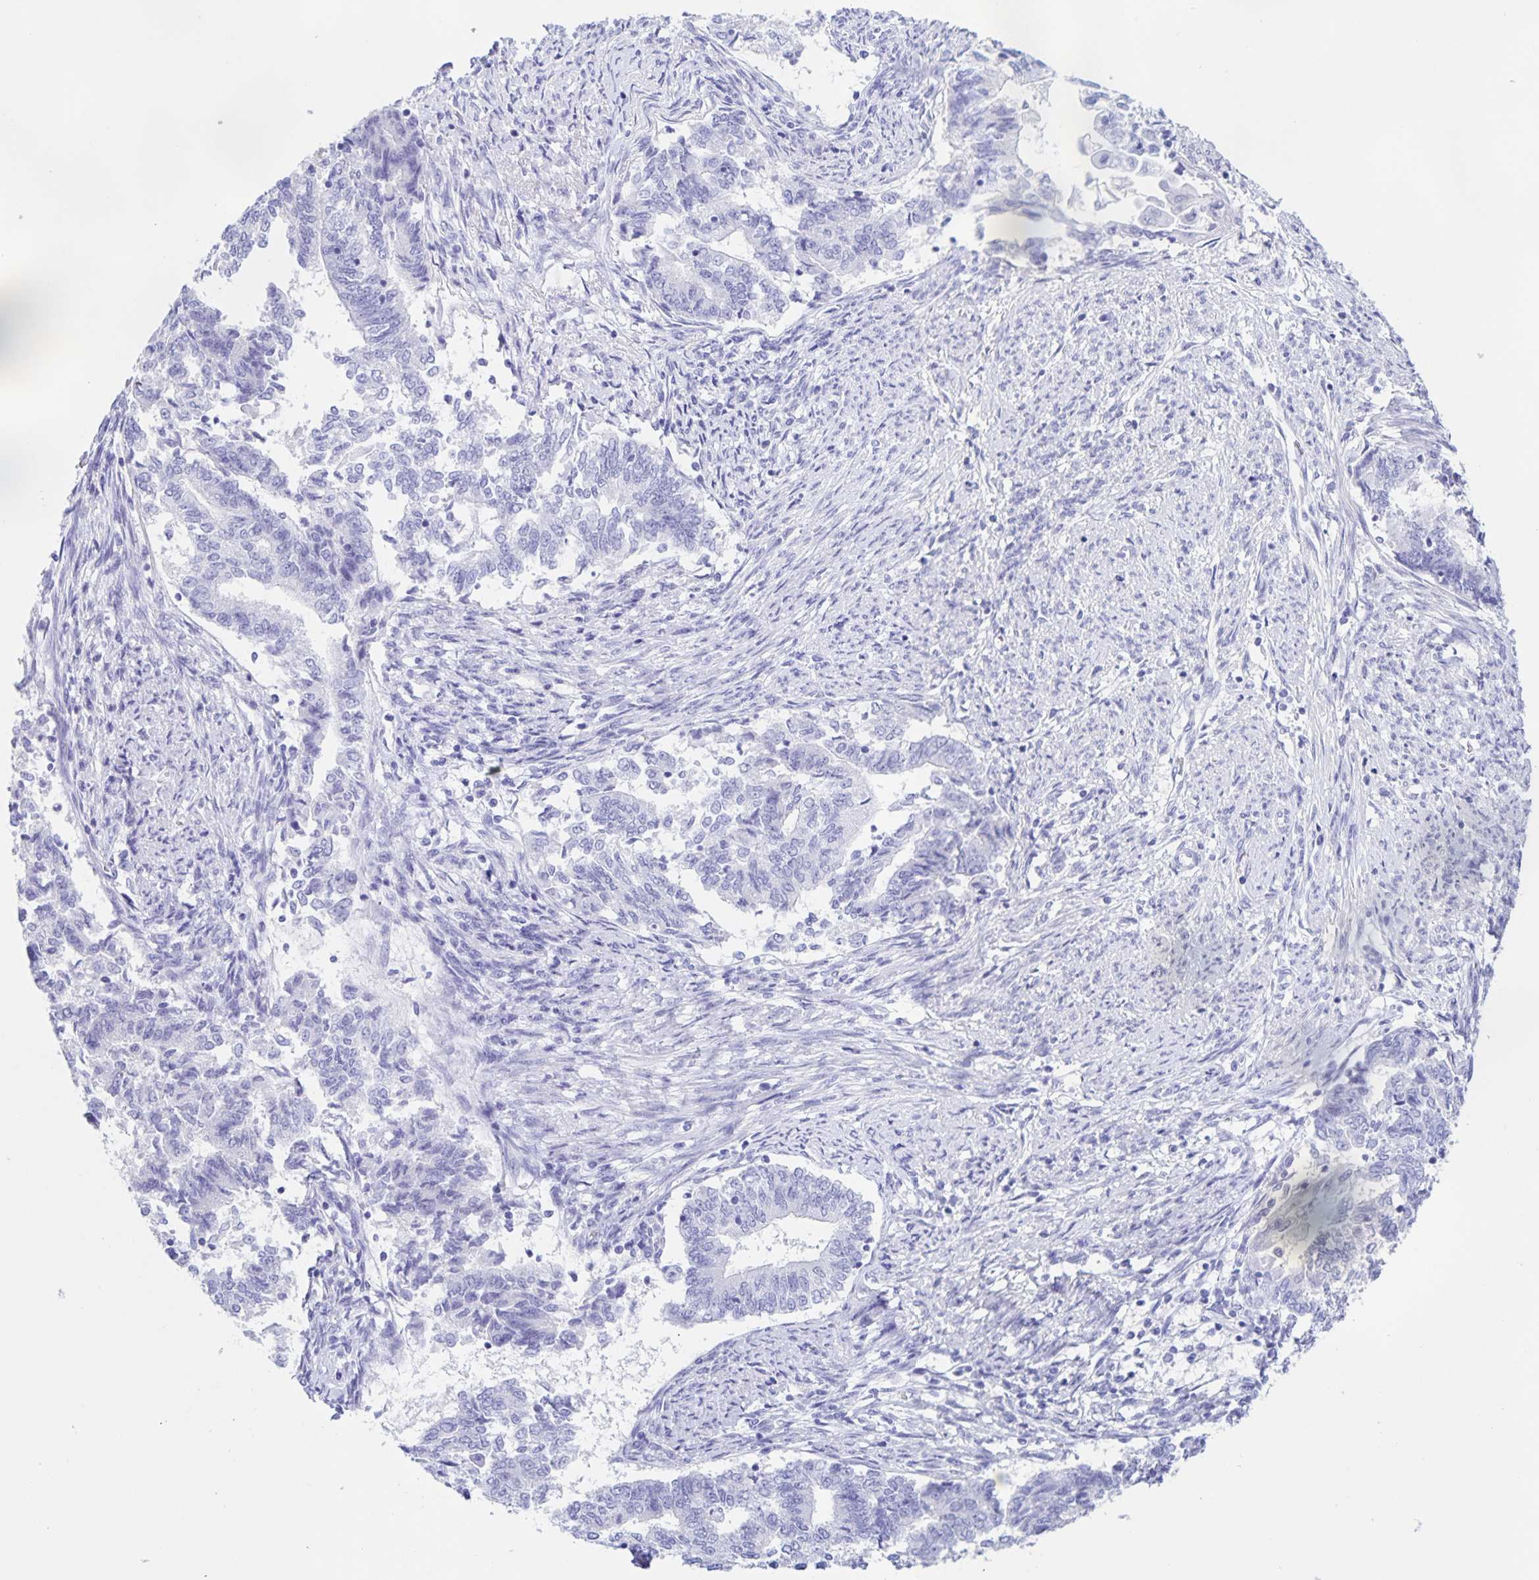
{"staining": {"intensity": "negative", "quantity": "none", "location": "none"}, "tissue": "endometrial cancer", "cell_type": "Tumor cells", "image_type": "cancer", "snomed": [{"axis": "morphology", "description": "Adenocarcinoma, NOS"}, {"axis": "topography", "description": "Endometrium"}], "caption": "This histopathology image is of endometrial cancer stained with IHC to label a protein in brown with the nuclei are counter-stained blue. There is no expression in tumor cells.", "gene": "CATSPER4", "patient": {"sex": "female", "age": 65}}